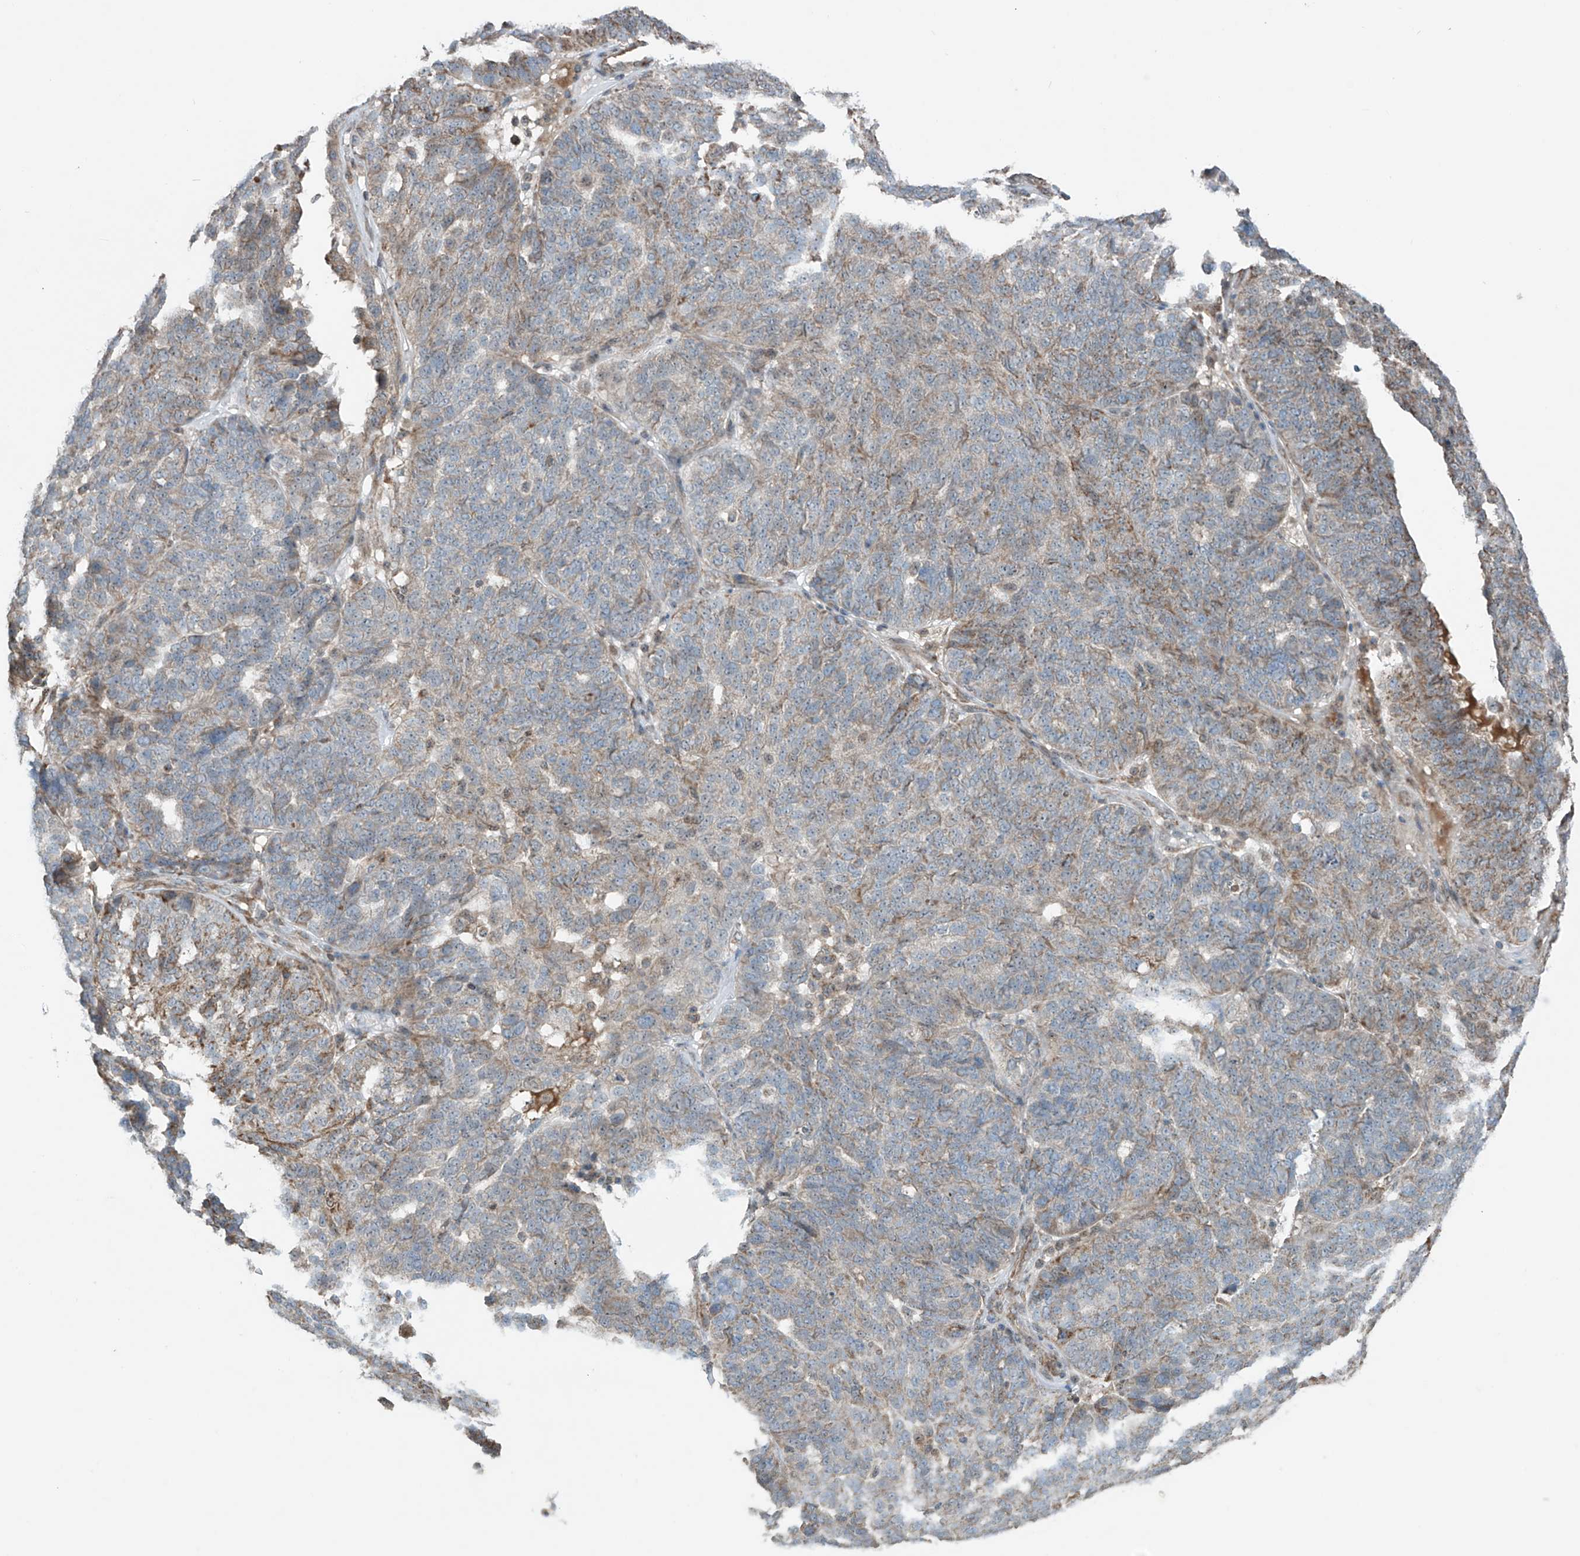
{"staining": {"intensity": "weak", "quantity": "<25%", "location": "cytoplasmic/membranous"}, "tissue": "ovarian cancer", "cell_type": "Tumor cells", "image_type": "cancer", "snomed": [{"axis": "morphology", "description": "Cystadenocarcinoma, serous, NOS"}, {"axis": "topography", "description": "Ovary"}], "caption": "Ovarian cancer was stained to show a protein in brown. There is no significant positivity in tumor cells.", "gene": "SAMD3", "patient": {"sex": "female", "age": 59}}